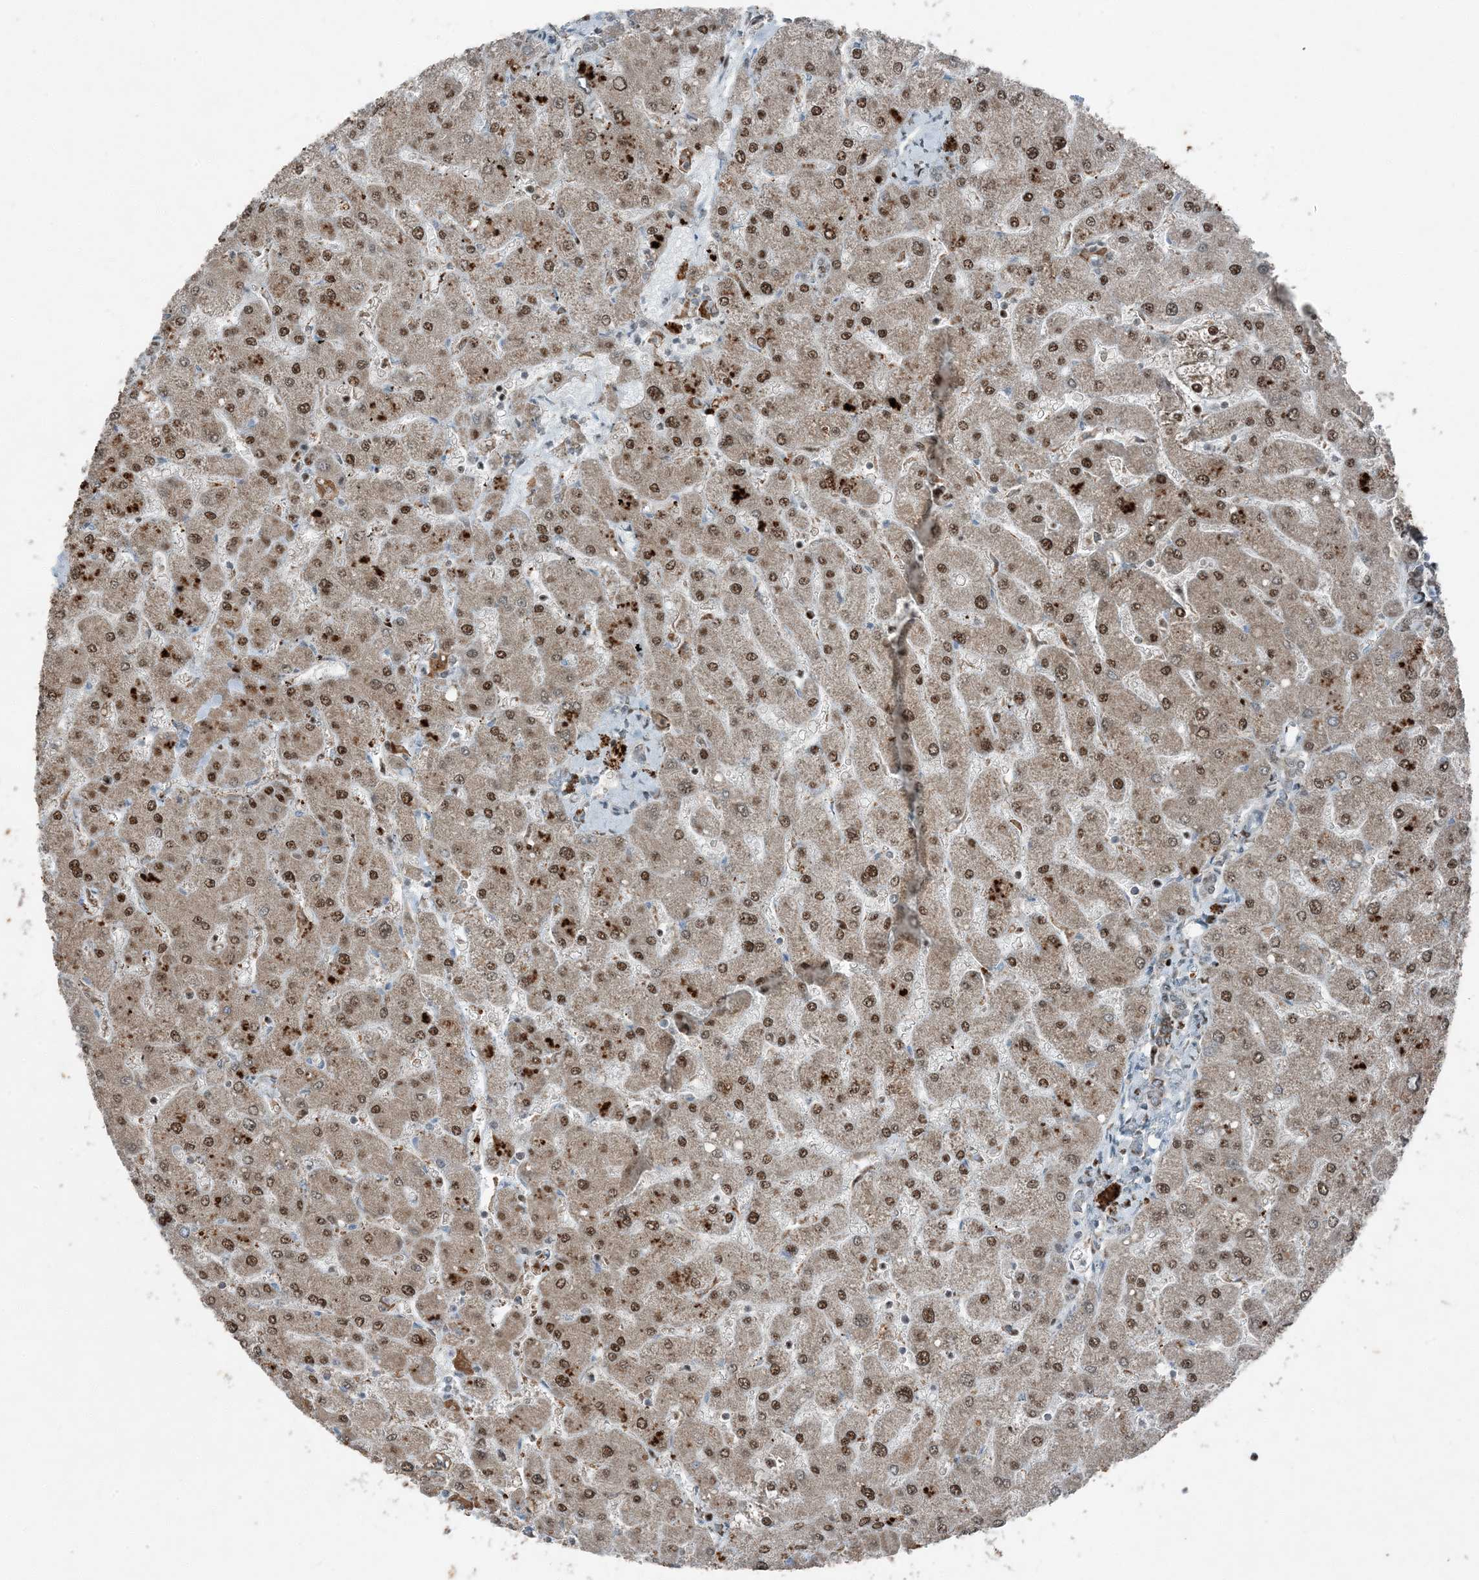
{"staining": {"intensity": "weak", "quantity": ">75%", "location": "cytoplasmic/membranous"}, "tissue": "liver", "cell_type": "Cholangiocytes", "image_type": "normal", "snomed": [{"axis": "morphology", "description": "Normal tissue, NOS"}, {"axis": "topography", "description": "Liver"}], "caption": "Cholangiocytes demonstrate weak cytoplasmic/membranous expression in approximately >75% of cells in benign liver. (DAB (3,3'-diaminobenzidine) IHC with brightfield microscopy, high magnification).", "gene": "TADA2B", "patient": {"sex": "male", "age": 55}}